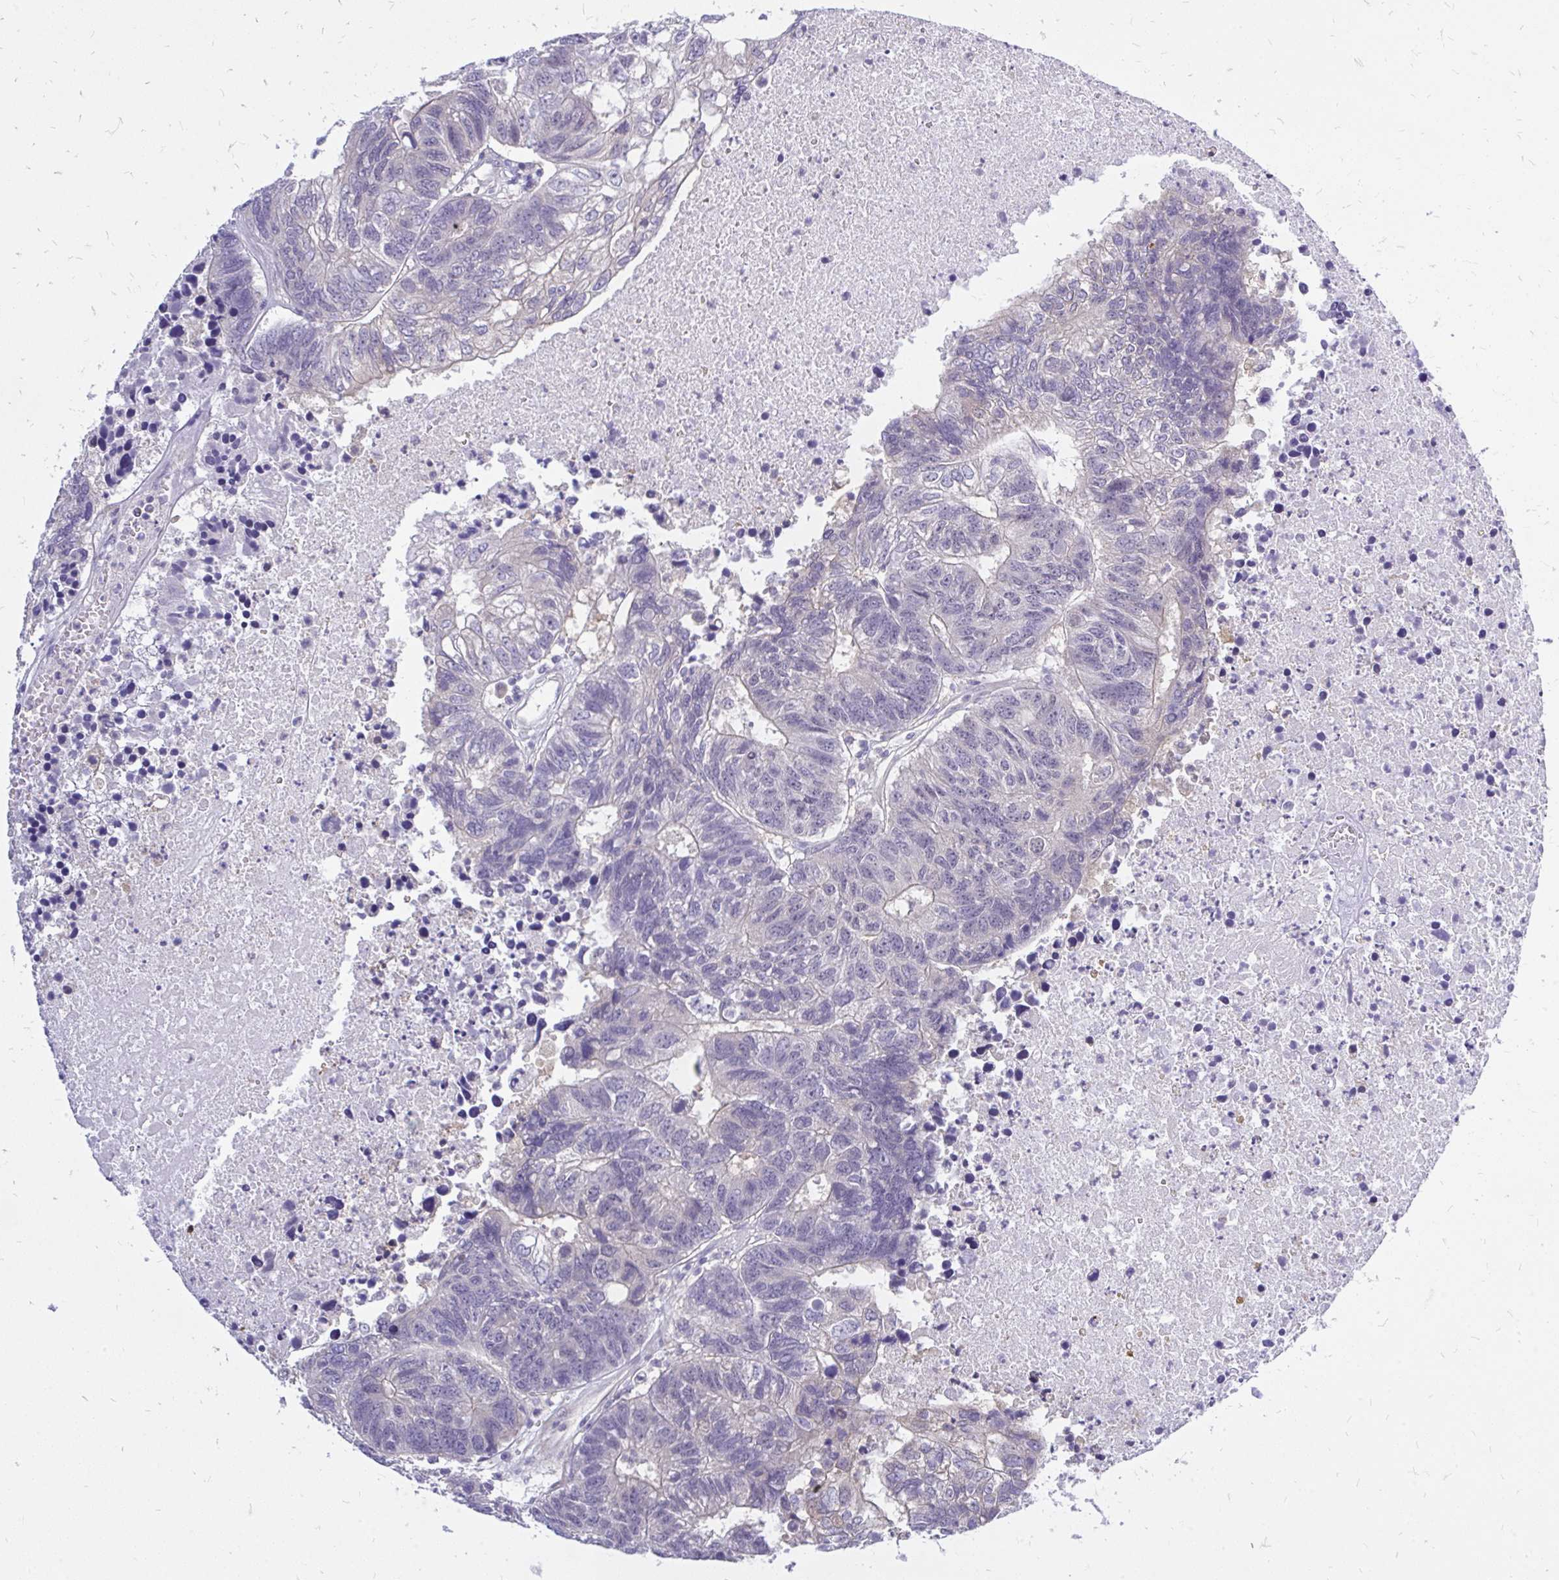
{"staining": {"intensity": "negative", "quantity": "none", "location": "none"}, "tissue": "colorectal cancer", "cell_type": "Tumor cells", "image_type": "cancer", "snomed": [{"axis": "morphology", "description": "Adenocarcinoma, NOS"}, {"axis": "topography", "description": "Colon"}], "caption": "This is a photomicrograph of immunohistochemistry (IHC) staining of colorectal cancer, which shows no staining in tumor cells.", "gene": "MAP1LC3A", "patient": {"sex": "female", "age": 48}}